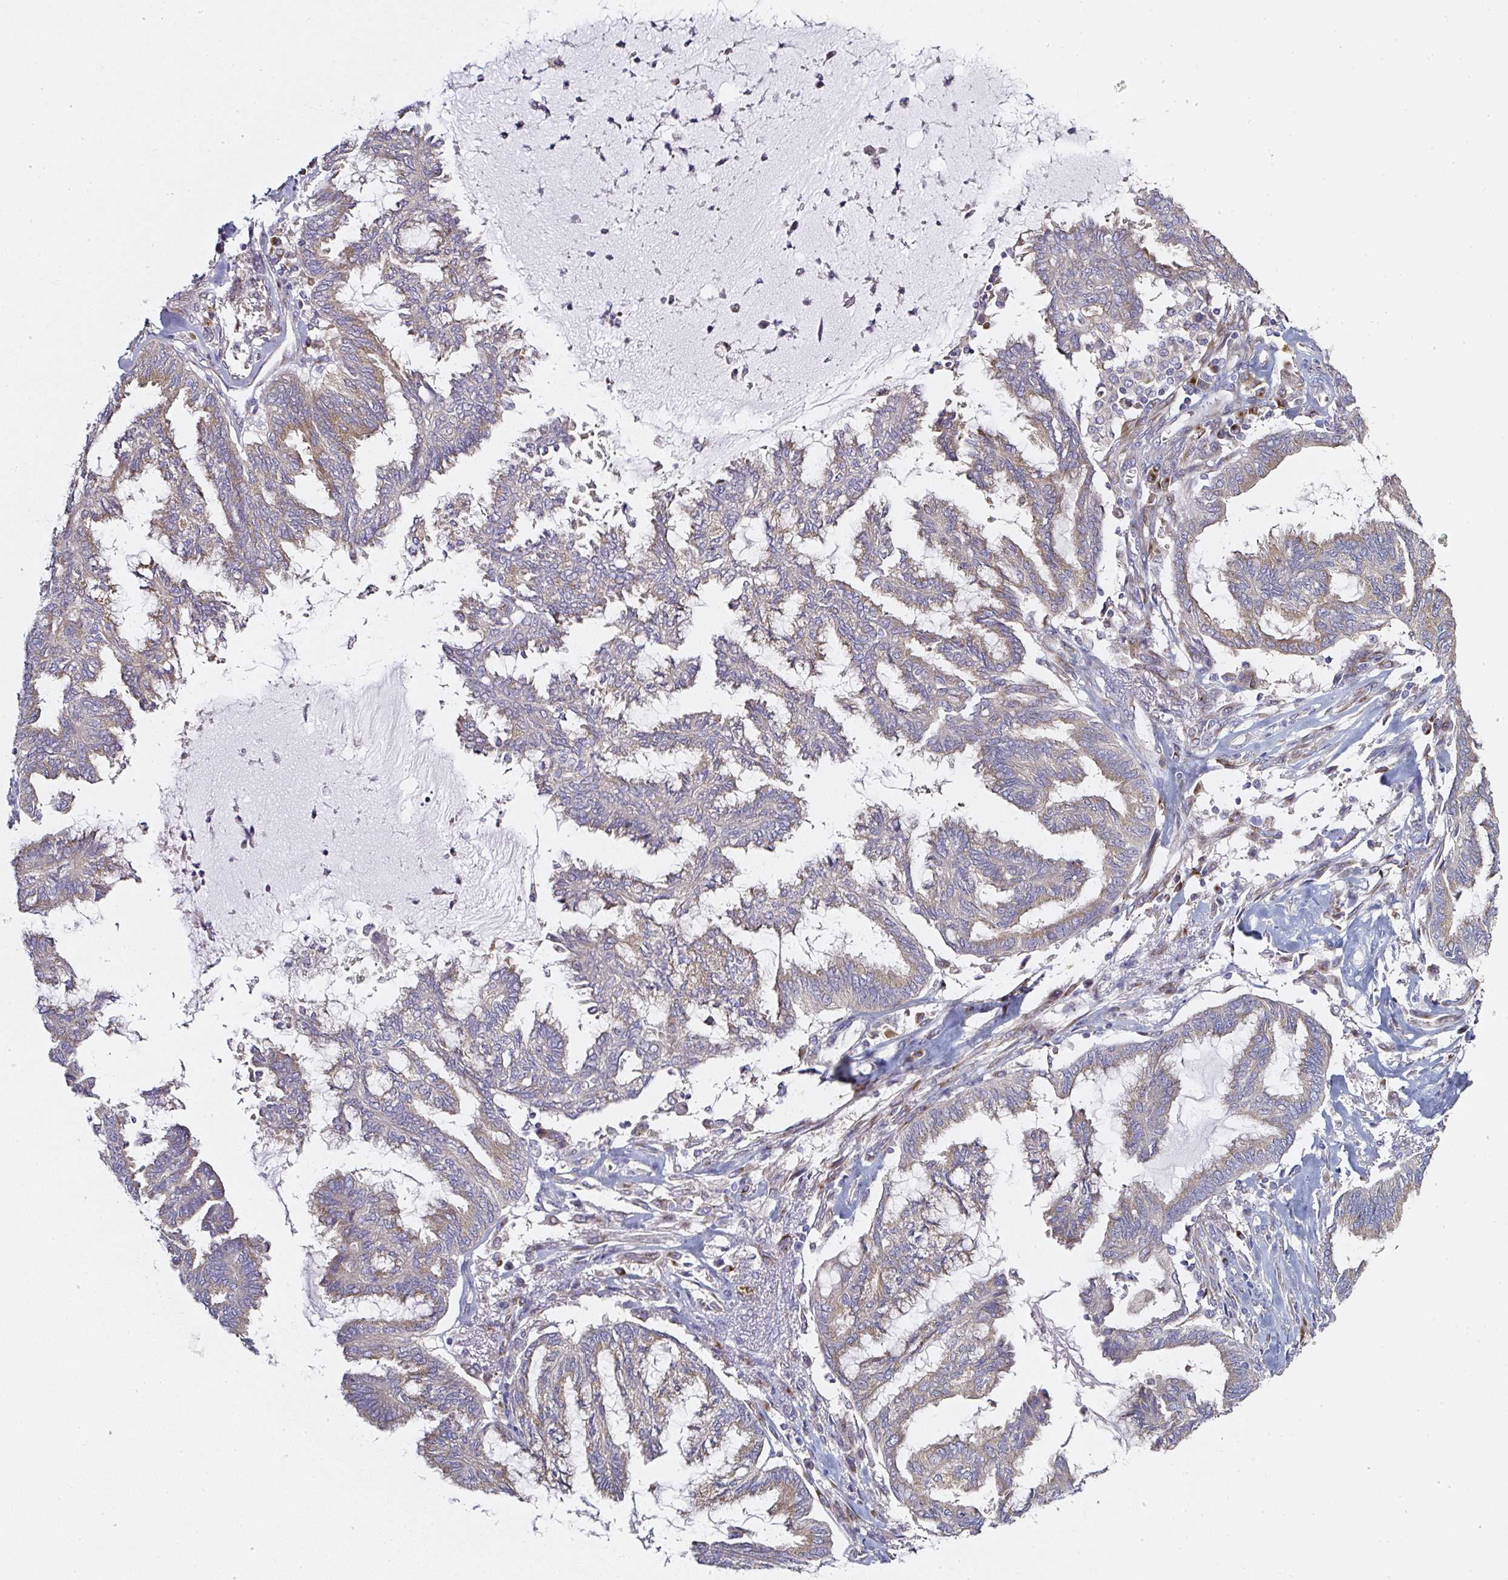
{"staining": {"intensity": "moderate", "quantity": "25%-75%", "location": "cytoplasmic/membranous"}, "tissue": "endometrial cancer", "cell_type": "Tumor cells", "image_type": "cancer", "snomed": [{"axis": "morphology", "description": "Adenocarcinoma, NOS"}, {"axis": "topography", "description": "Endometrium"}], "caption": "A high-resolution photomicrograph shows IHC staining of adenocarcinoma (endometrial), which reveals moderate cytoplasmic/membranous staining in approximately 25%-75% of tumor cells.", "gene": "MLX", "patient": {"sex": "female", "age": 86}}